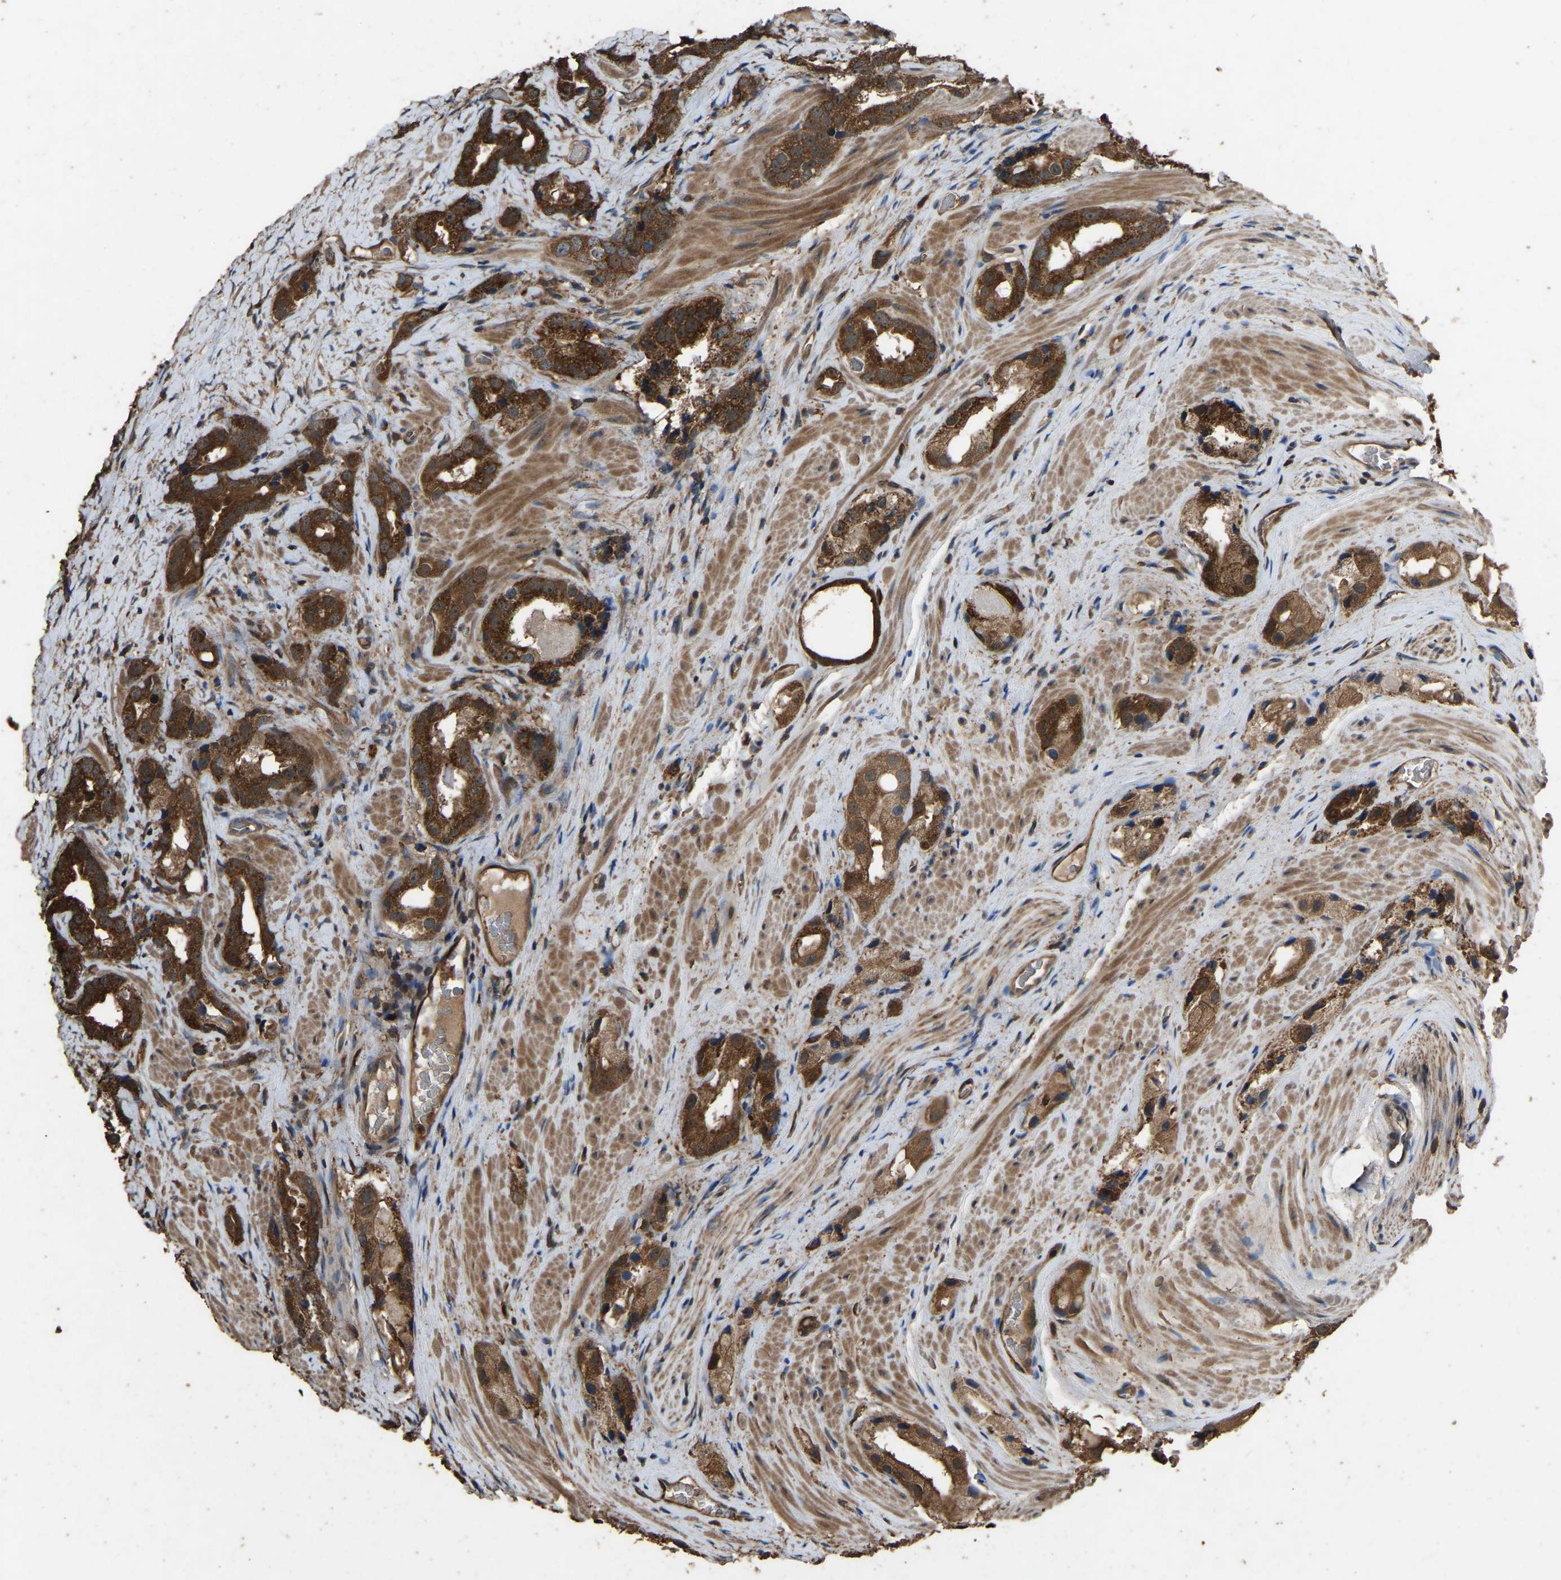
{"staining": {"intensity": "strong", "quantity": ">75%", "location": "cytoplasmic/membranous"}, "tissue": "prostate cancer", "cell_type": "Tumor cells", "image_type": "cancer", "snomed": [{"axis": "morphology", "description": "Adenocarcinoma, High grade"}, {"axis": "topography", "description": "Prostate"}], "caption": "The immunohistochemical stain highlights strong cytoplasmic/membranous staining in tumor cells of prostate cancer (high-grade adenocarcinoma) tissue.", "gene": "FHIT", "patient": {"sex": "male", "age": 63}}